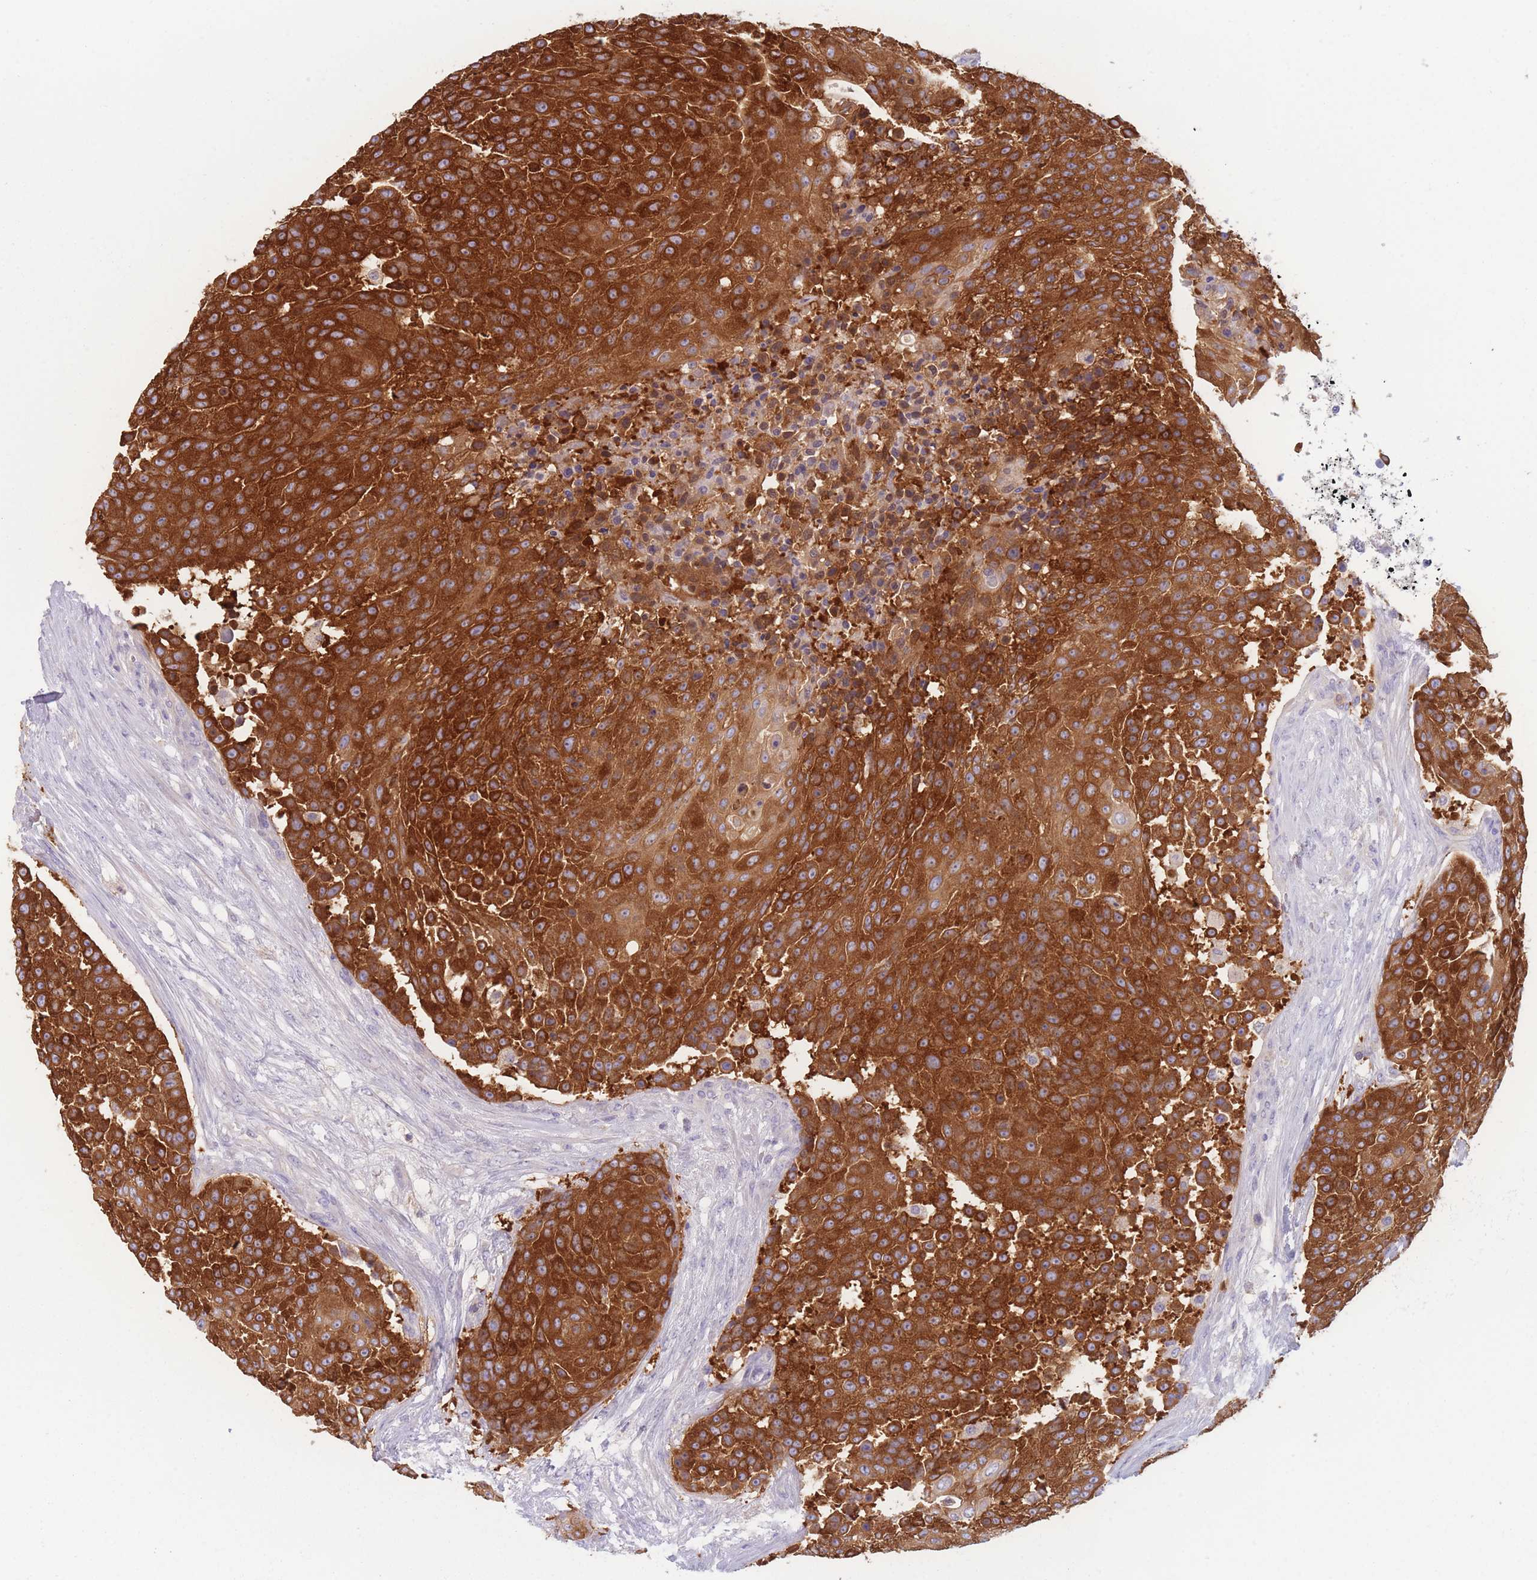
{"staining": {"intensity": "strong", "quantity": ">75%", "location": "cytoplasmic/membranous"}, "tissue": "urothelial cancer", "cell_type": "Tumor cells", "image_type": "cancer", "snomed": [{"axis": "morphology", "description": "Urothelial carcinoma, High grade"}, {"axis": "topography", "description": "Urinary bladder"}], "caption": "DAB (3,3'-diaminobenzidine) immunohistochemical staining of human urothelial cancer displays strong cytoplasmic/membranous protein positivity in approximately >75% of tumor cells.", "gene": "ST3GAL4", "patient": {"sex": "female", "age": 63}}